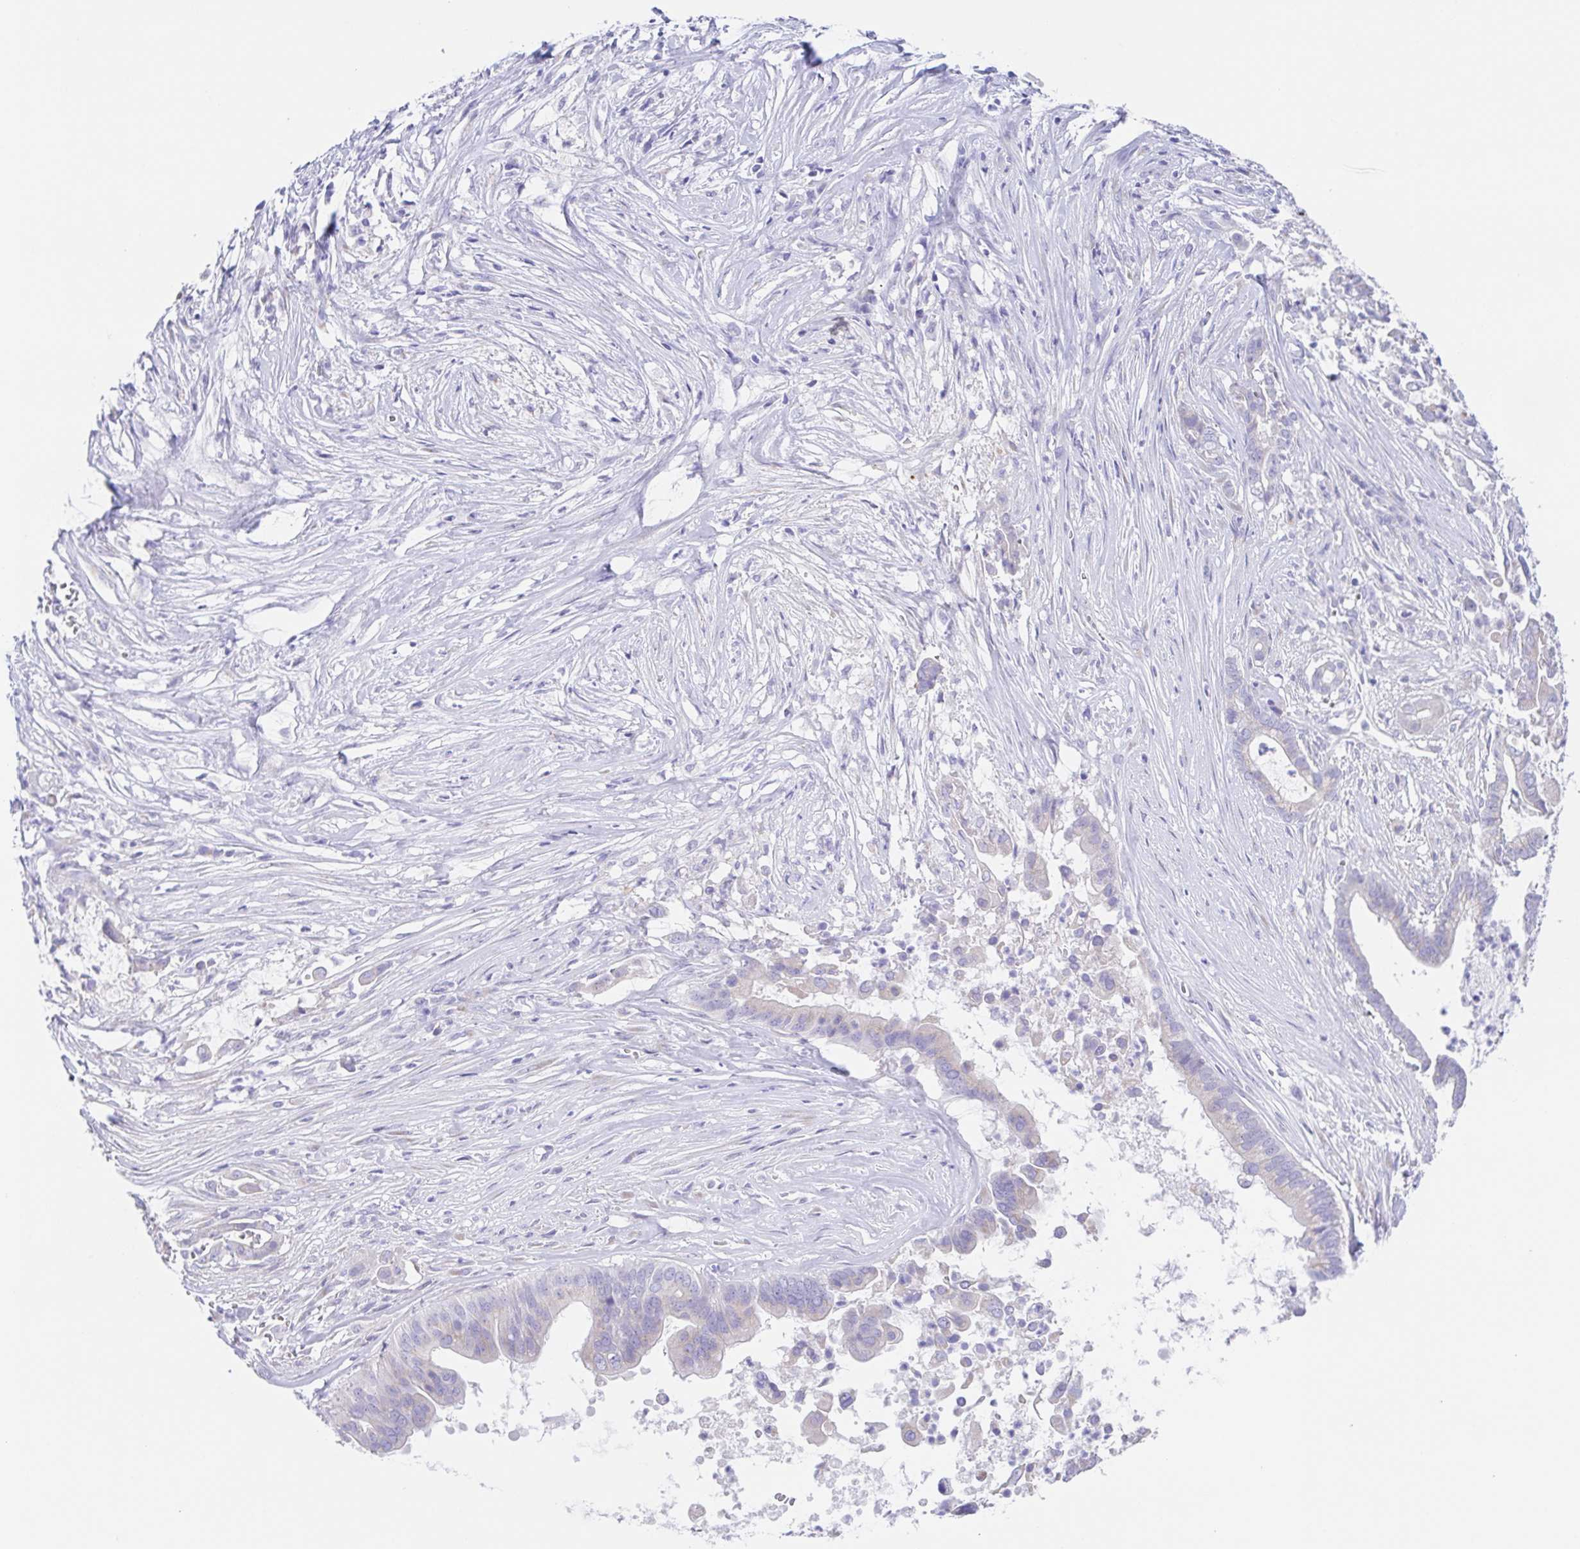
{"staining": {"intensity": "negative", "quantity": "none", "location": "none"}, "tissue": "pancreatic cancer", "cell_type": "Tumor cells", "image_type": "cancer", "snomed": [{"axis": "morphology", "description": "Adenocarcinoma, NOS"}, {"axis": "topography", "description": "Pancreas"}], "caption": "Pancreatic cancer (adenocarcinoma) was stained to show a protein in brown. There is no significant staining in tumor cells.", "gene": "SCG3", "patient": {"sex": "male", "age": 61}}